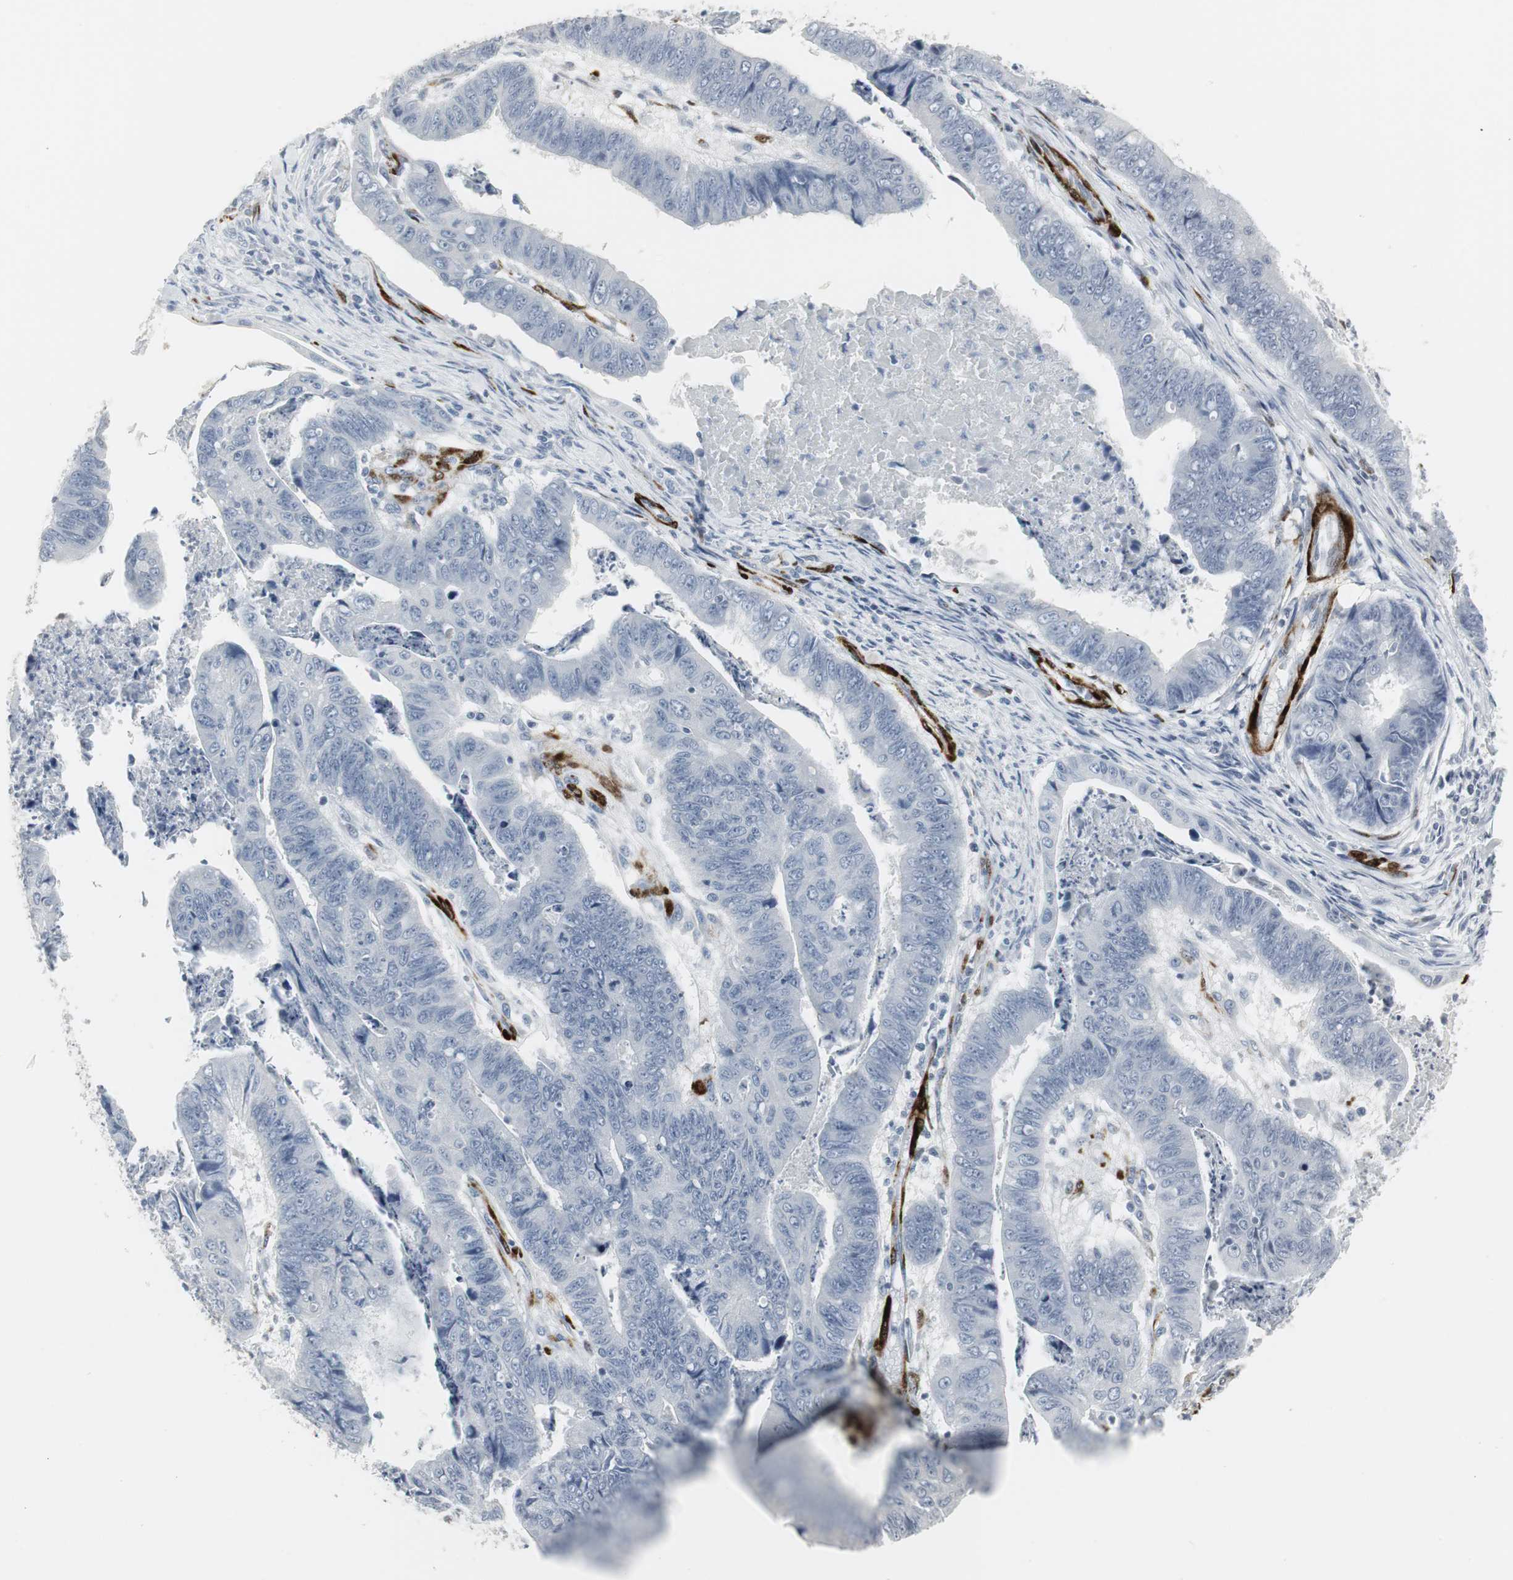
{"staining": {"intensity": "negative", "quantity": "none", "location": "none"}, "tissue": "stomach cancer", "cell_type": "Tumor cells", "image_type": "cancer", "snomed": [{"axis": "morphology", "description": "Adenocarcinoma, NOS"}, {"axis": "topography", "description": "Stomach, lower"}], "caption": "Human stomach adenocarcinoma stained for a protein using immunohistochemistry displays no expression in tumor cells.", "gene": "PPP1R14A", "patient": {"sex": "male", "age": 77}}